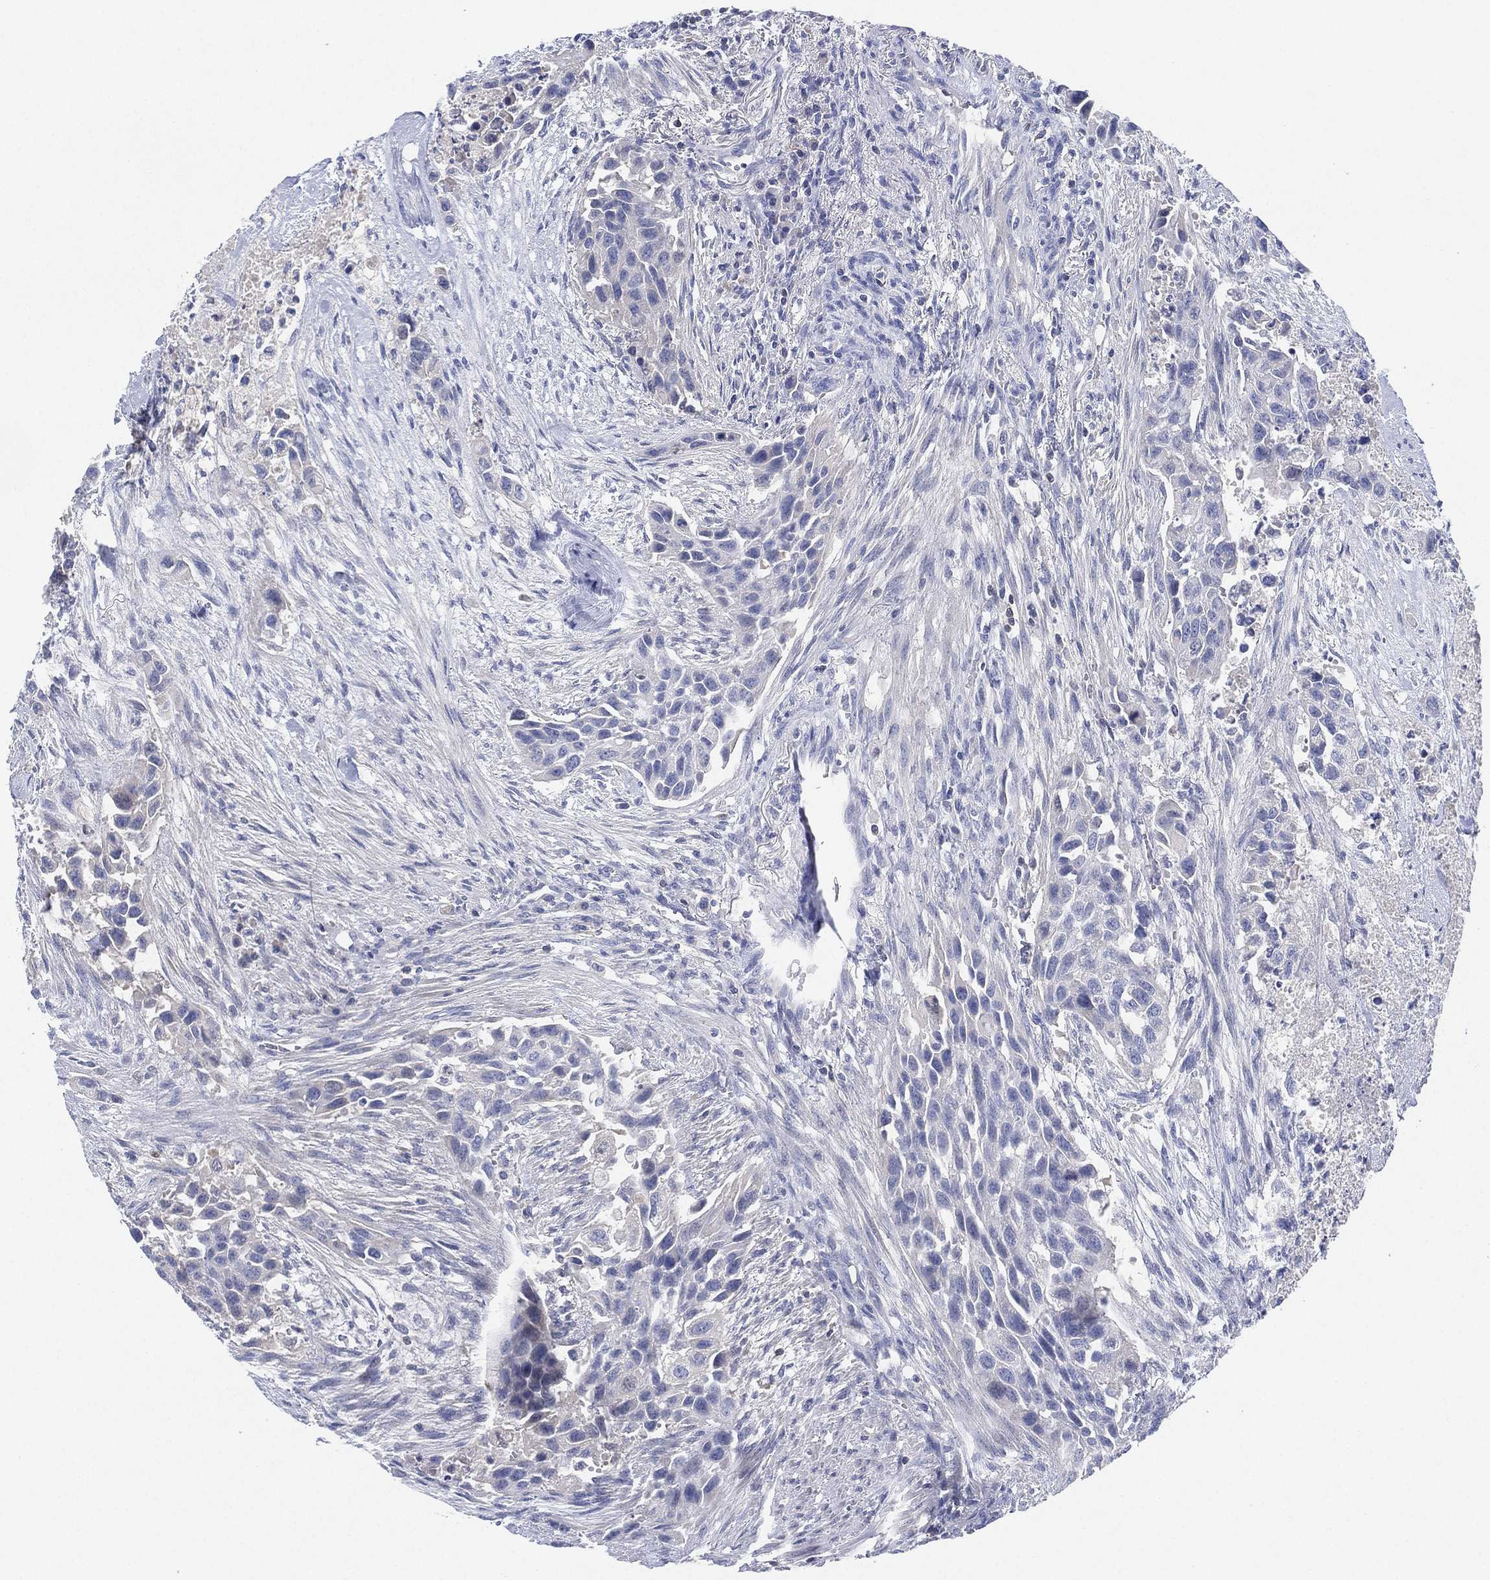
{"staining": {"intensity": "negative", "quantity": "none", "location": "none"}, "tissue": "urothelial cancer", "cell_type": "Tumor cells", "image_type": "cancer", "snomed": [{"axis": "morphology", "description": "Urothelial carcinoma, High grade"}, {"axis": "topography", "description": "Urinary bladder"}], "caption": "Micrograph shows no protein positivity in tumor cells of urothelial cancer tissue. (DAB IHC visualized using brightfield microscopy, high magnification).", "gene": "SEPTIN1", "patient": {"sex": "female", "age": 73}}